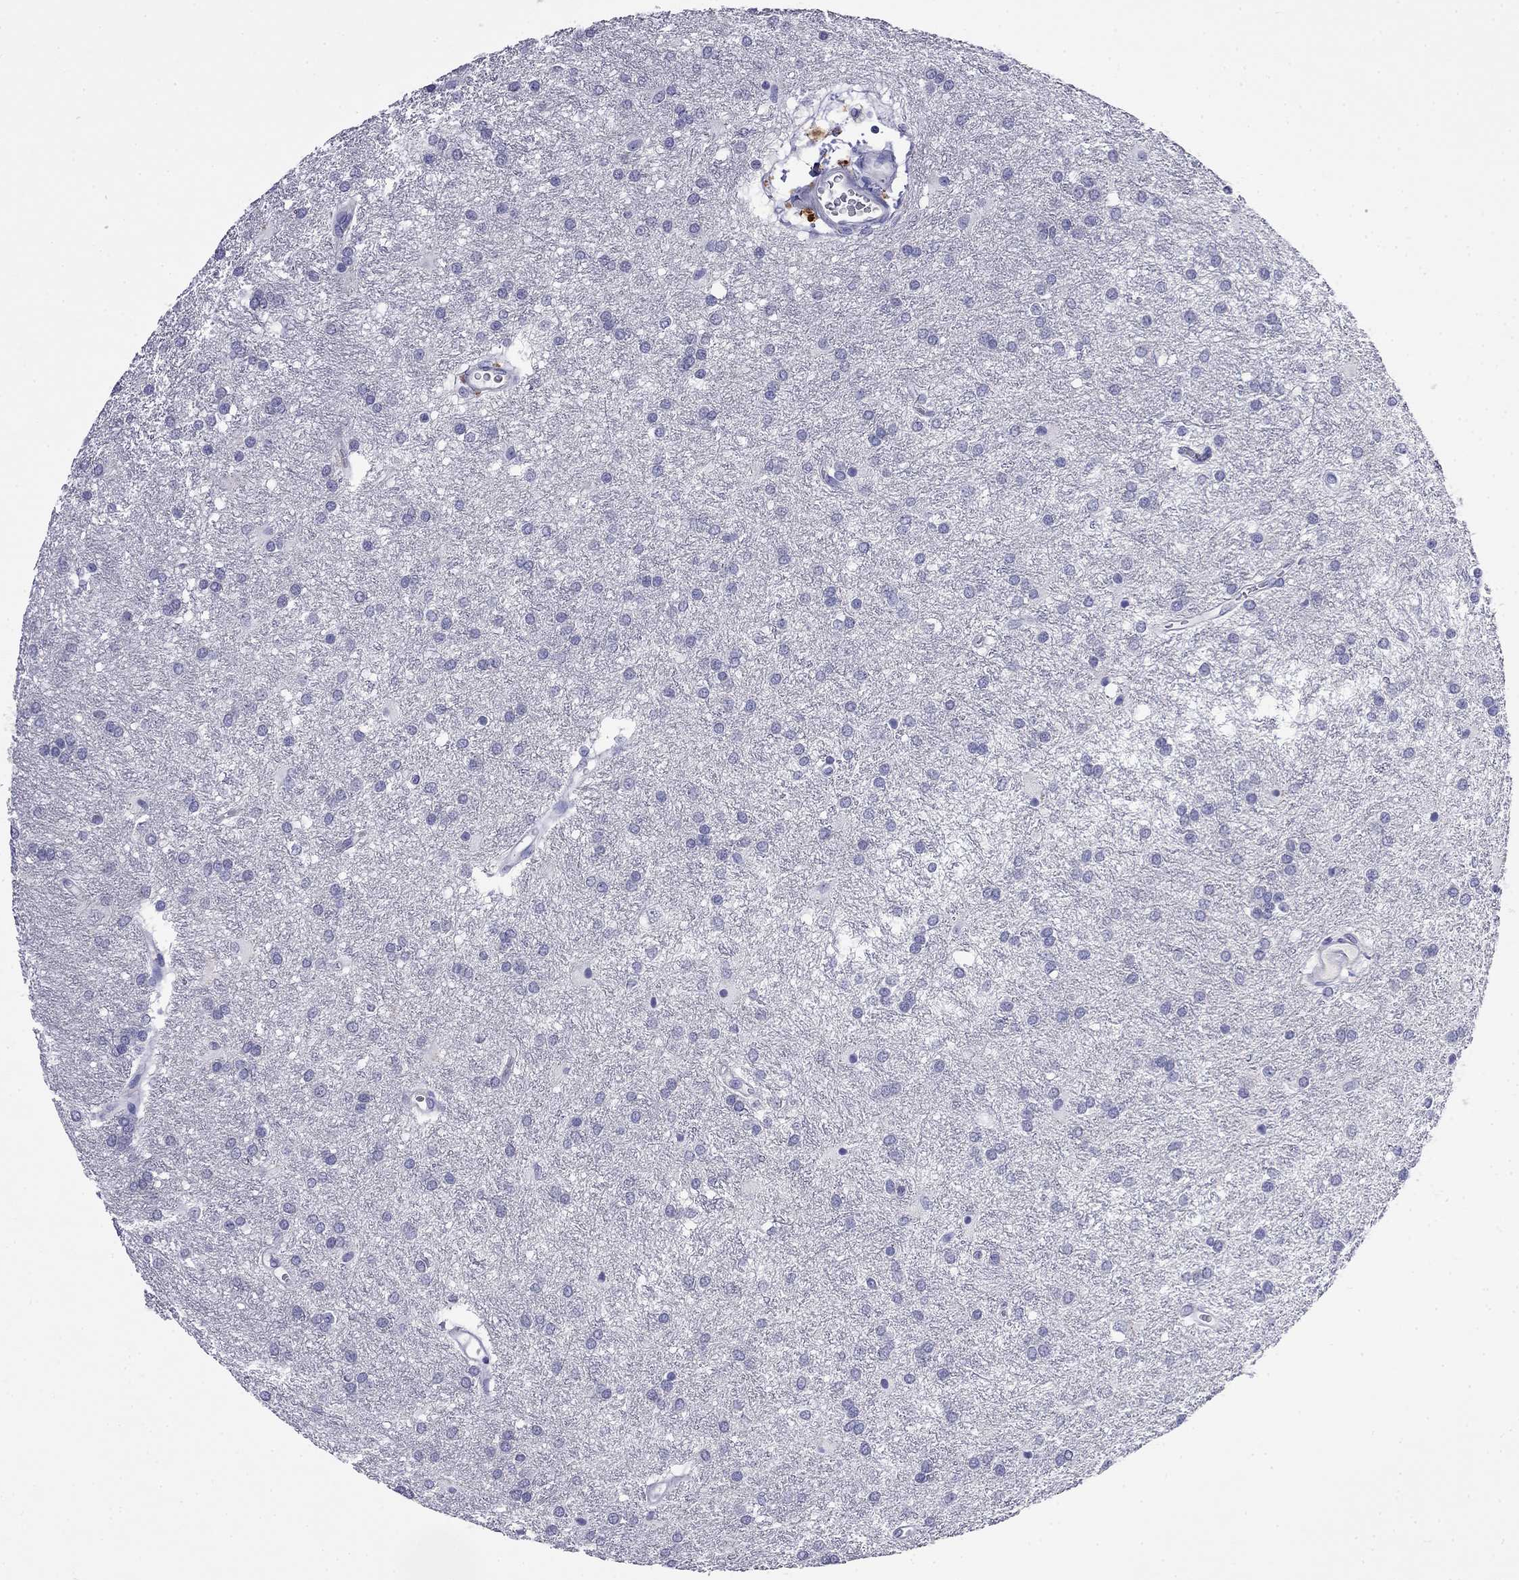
{"staining": {"intensity": "negative", "quantity": "none", "location": "none"}, "tissue": "glioma", "cell_type": "Tumor cells", "image_type": "cancer", "snomed": [{"axis": "morphology", "description": "Glioma, malignant, Low grade"}, {"axis": "topography", "description": "Brain"}], "caption": "A photomicrograph of human low-grade glioma (malignant) is negative for staining in tumor cells. (Immunohistochemistry, brightfield microscopy, high magnification).", "gene": "MYO15A", "patient": {"sex": "female", "age": 32}}